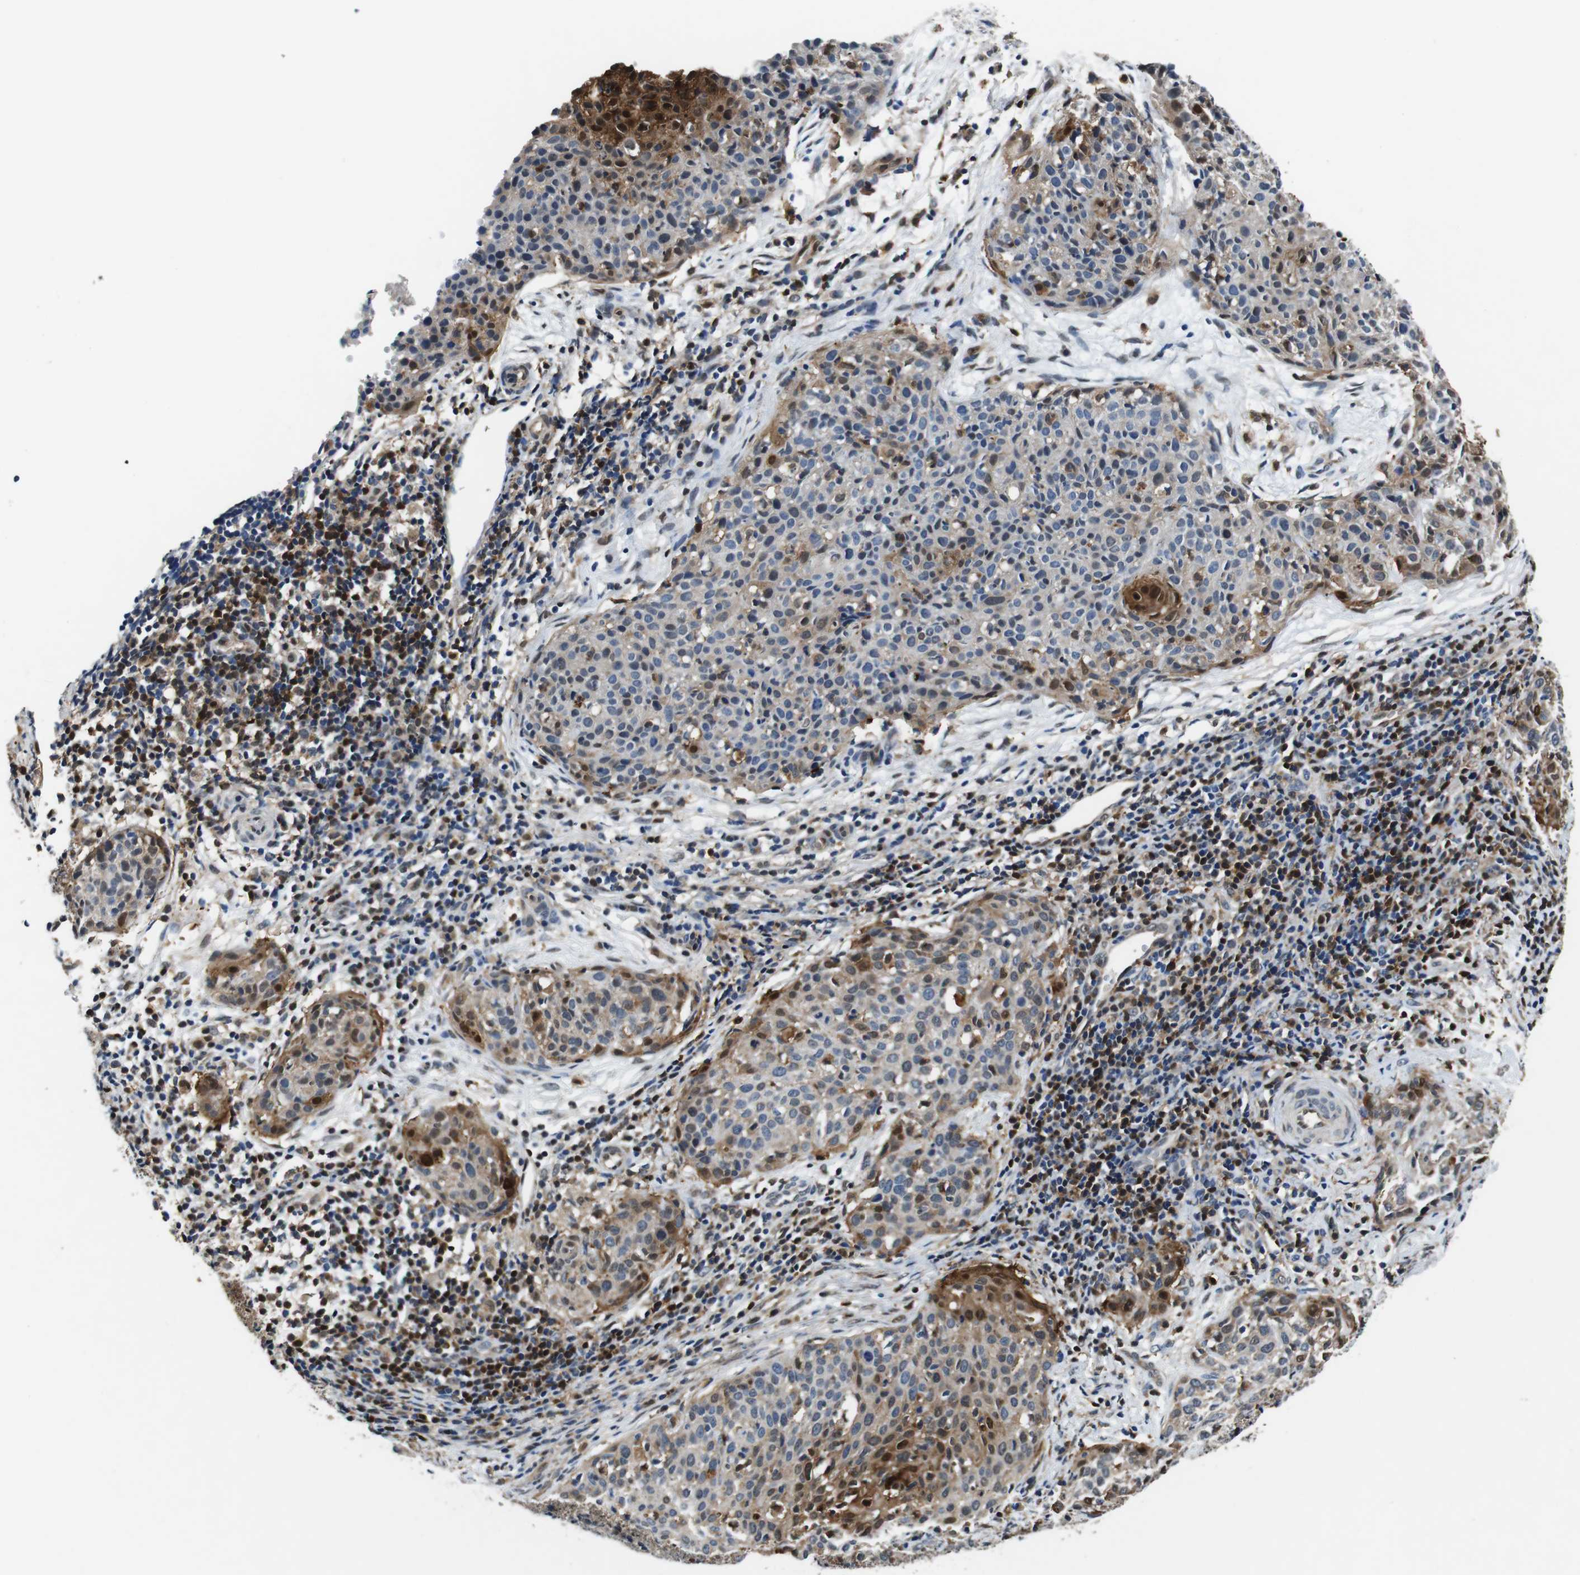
{"staining": {"intensity": "strong", "quantity": "<25%", "location": "cytoplasmic/membranous,nuclear"}, "tissue": "cervical cancer", "cell_type": "Tumor cells", "image_type": "cancer", "snomed": [{"axis": "morphology", "description": "Squamous cell carcinoma, NOS"}, {"axis": "topography", "description": "Cervix"}], "caption": "A high-resolution histopathology image shows IHC staining of cervical squamous cell carcinoma, which demonstrates strong cytoplasmic/membranous and nuclear expression in about <25% of tumor cells.", "gene": "ANXA1", "patient": {"sex": "female", "age": 38}}